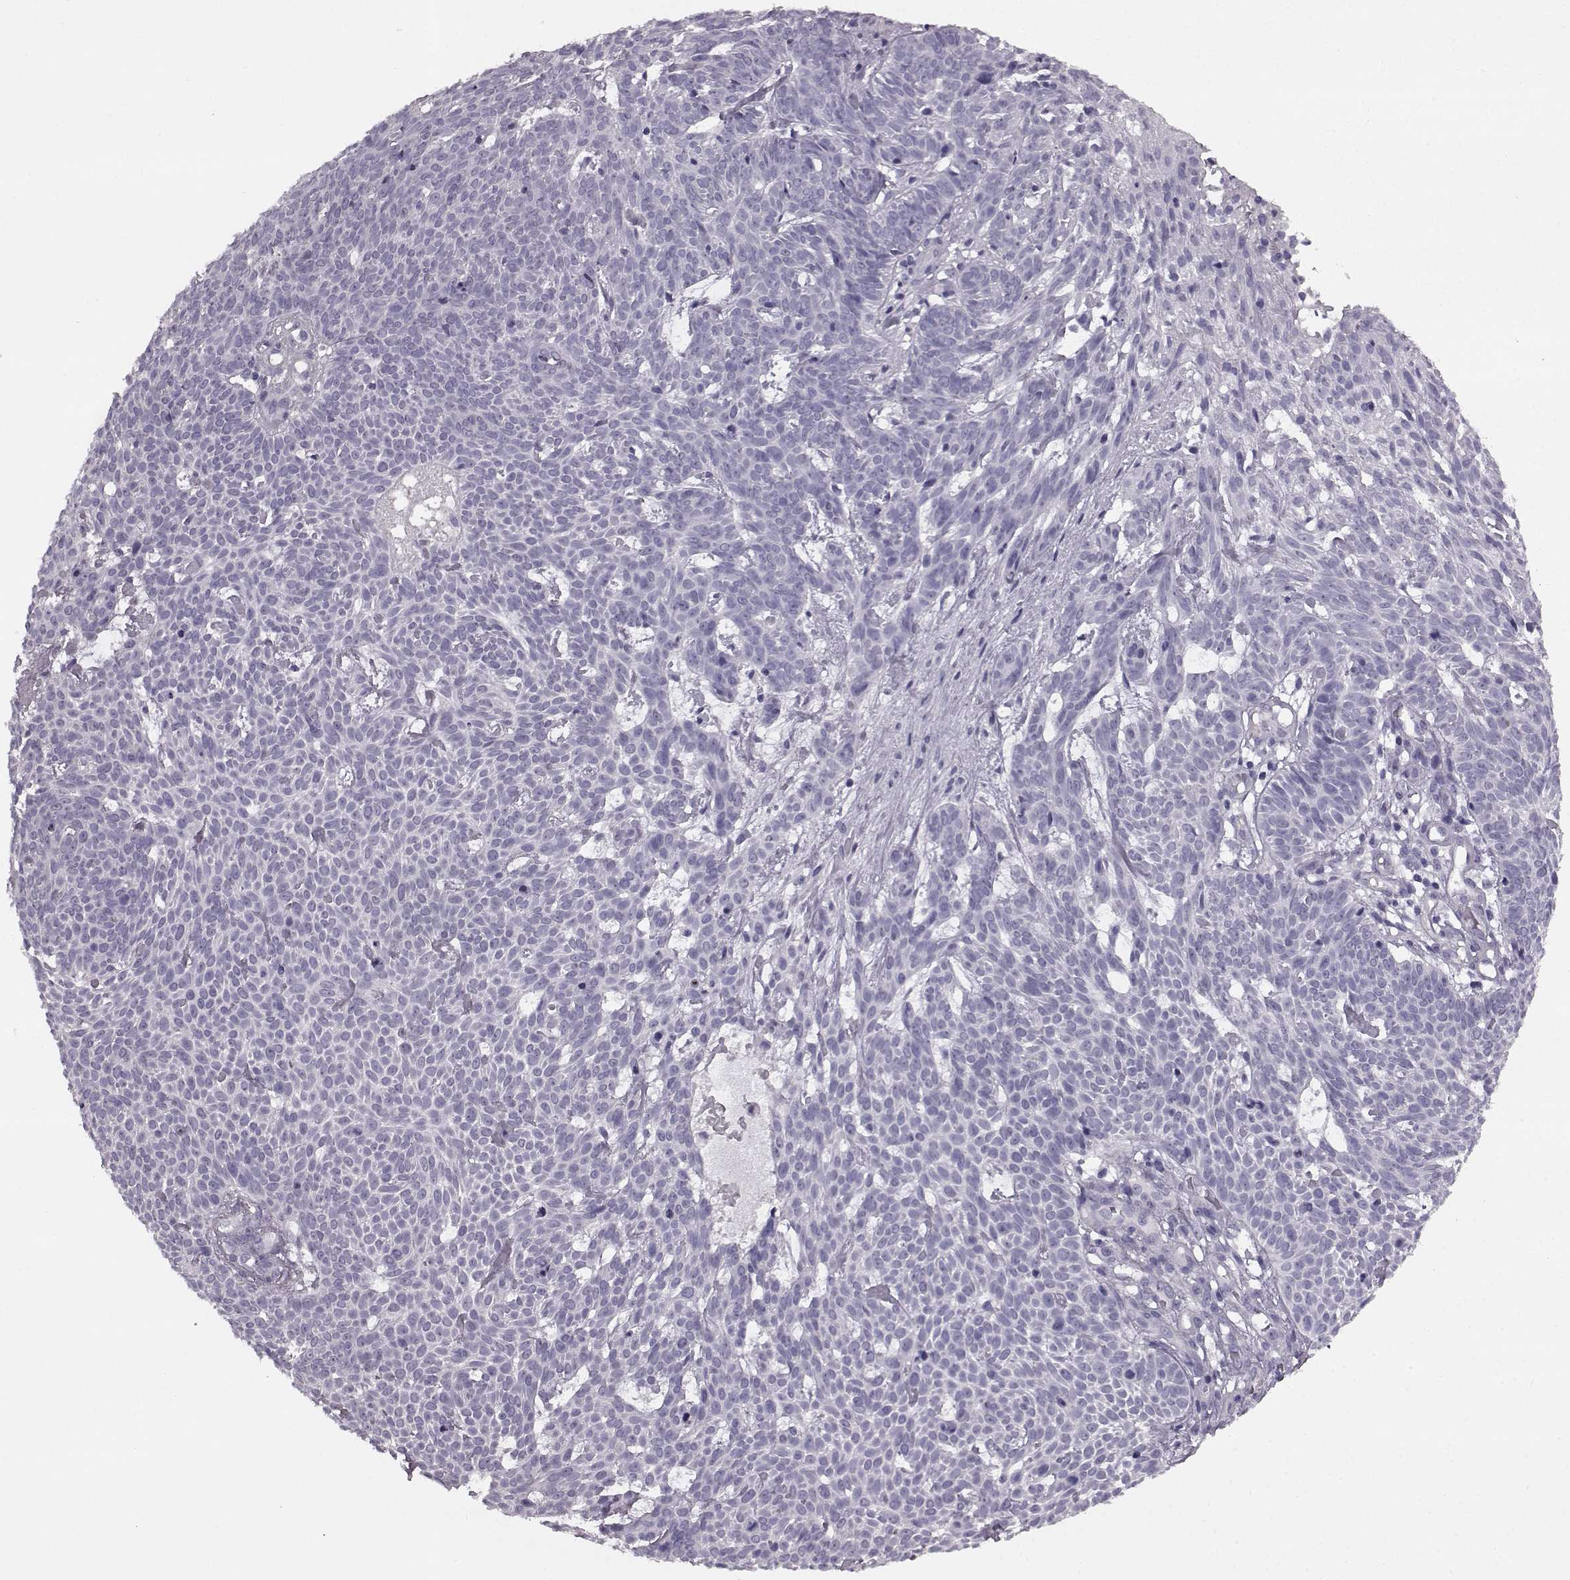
{"staining": {"intensity": "negative", "quantity": "none", "location": "none"}, "tissue": "skin cancer", "cell_type": "Tumor cells", "image_type": "cancer", "snomed": [{"axis": "morphology", "description": "Basal cell carcinoma"}, {"axis": "topography", "description": "Skin"}], "caption": "Photomicrograph shows no protein expression in tumor cells of basal cell carcinoma (skin) tissue.", "gene": "PRPH2", "patient": {"sex": "male", "age": 59}}